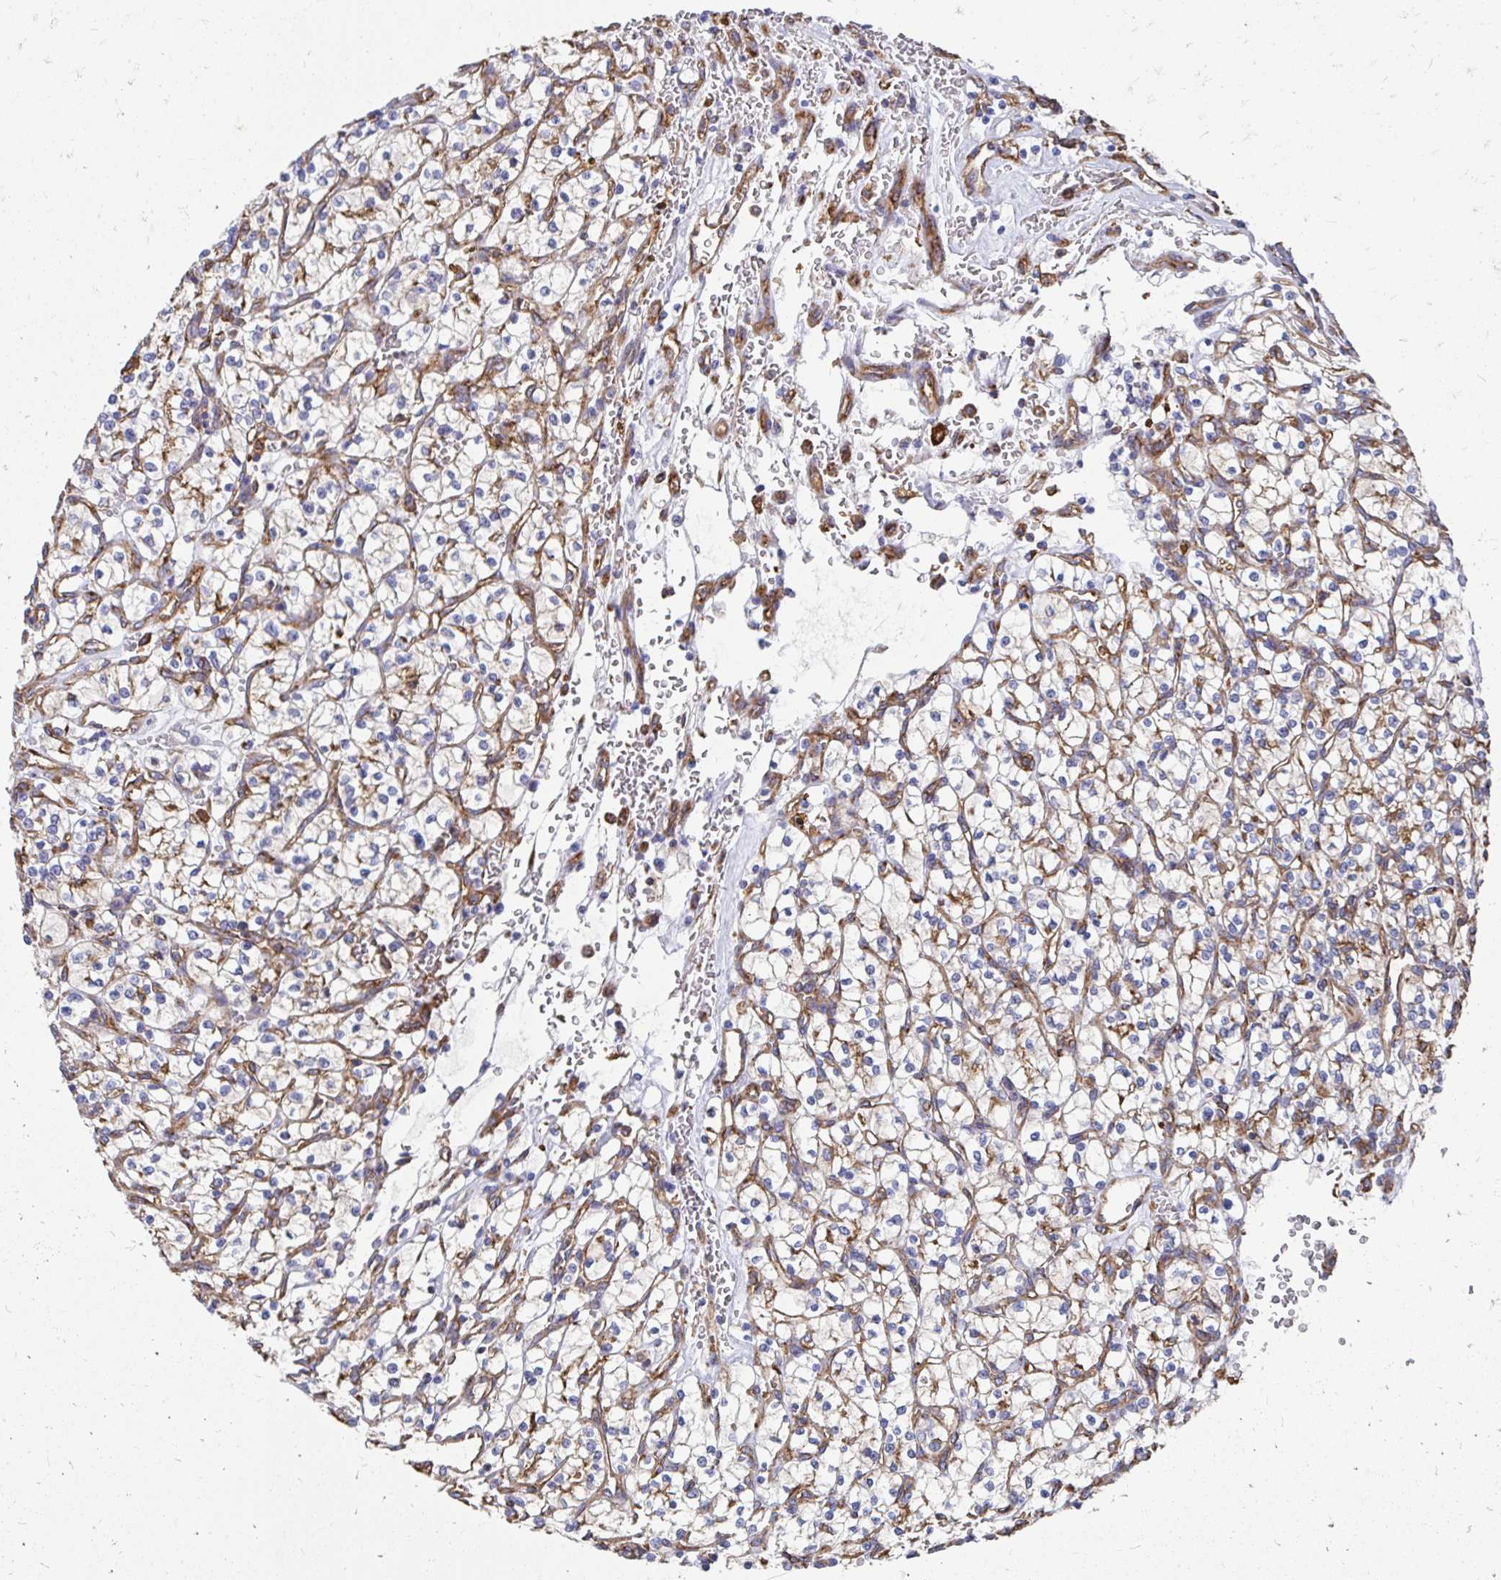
{"staining": {"intensity": "weak", "quantity": "25%-75%", "location": "cytoplasmic/membranous"}, "tissue": "renal cancer", "cell_type": "Tumor cells", "image_type": "cancer", "snomed": [{"axis": "morphology", "description": "Adenocarcinoma, NOS"}, {"axis": "topography", "description": "Kidney"}], "caption": "A brown stain labels weak cytoplasmic/membranous expression of a protein in human renal adenocarcinoma tumor cells. (DAB = brown stain, brightfield microscopy at high magnification).", "gene": "CLTC", "patient": {"sex": "female", "age": 64}}